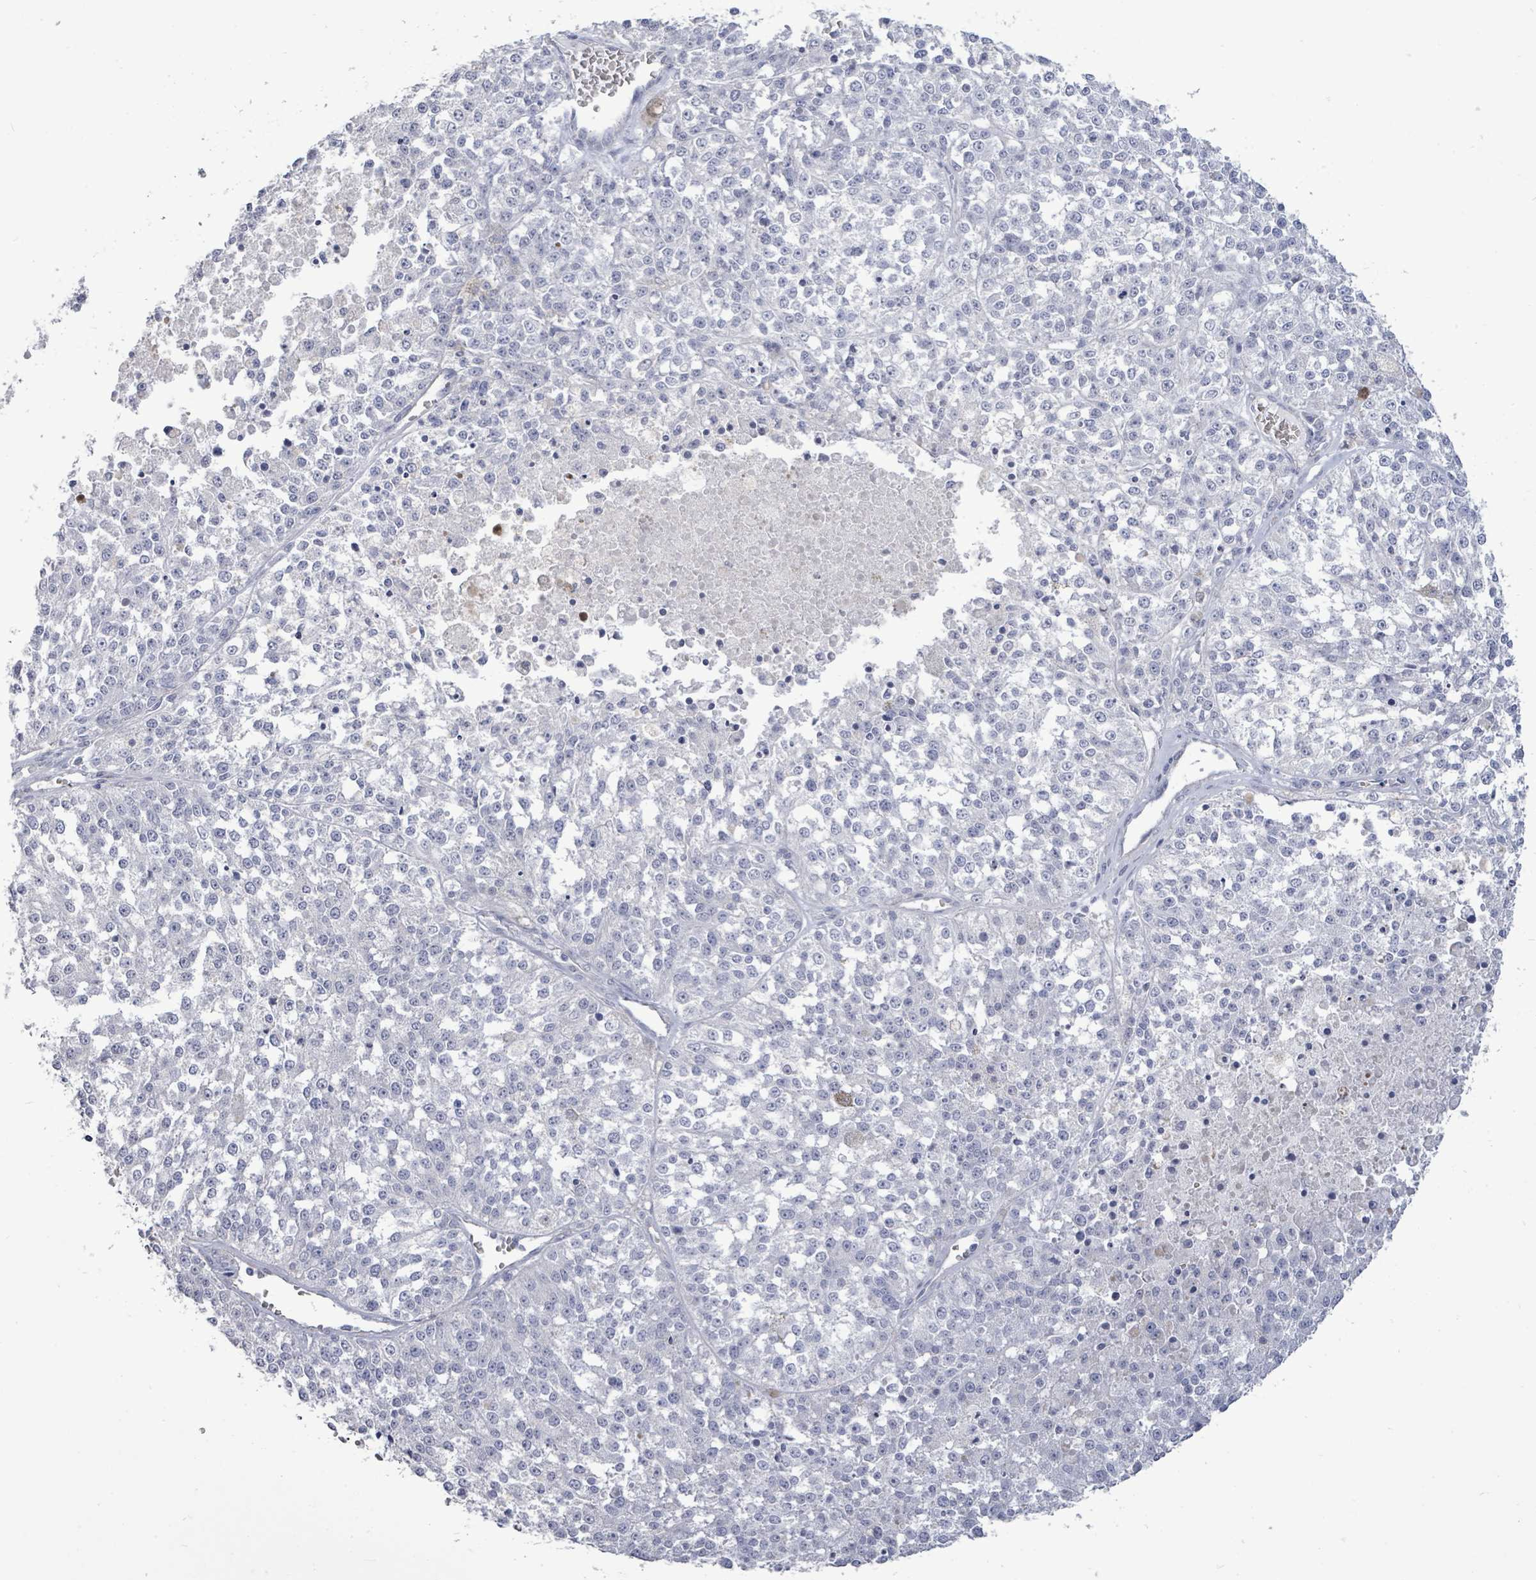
{"staining": {"intensity": "negative", "quantity": "none", "location": "none"}, "tissue": "melanoma", "cell_type": "Tumor cells", "image_type": "cancer", "snomed": [{"axis": "morphology", "description": "Malignant melanoma, NOS"}, {"axis": "topography", "description": "Skin"}], "caption": "Human melanoma stained for a protein using immunohistochemistry shows no expression in tumor cells.", "gene": "CT45A5", "patient": {"sex": "female", "age": 64}}